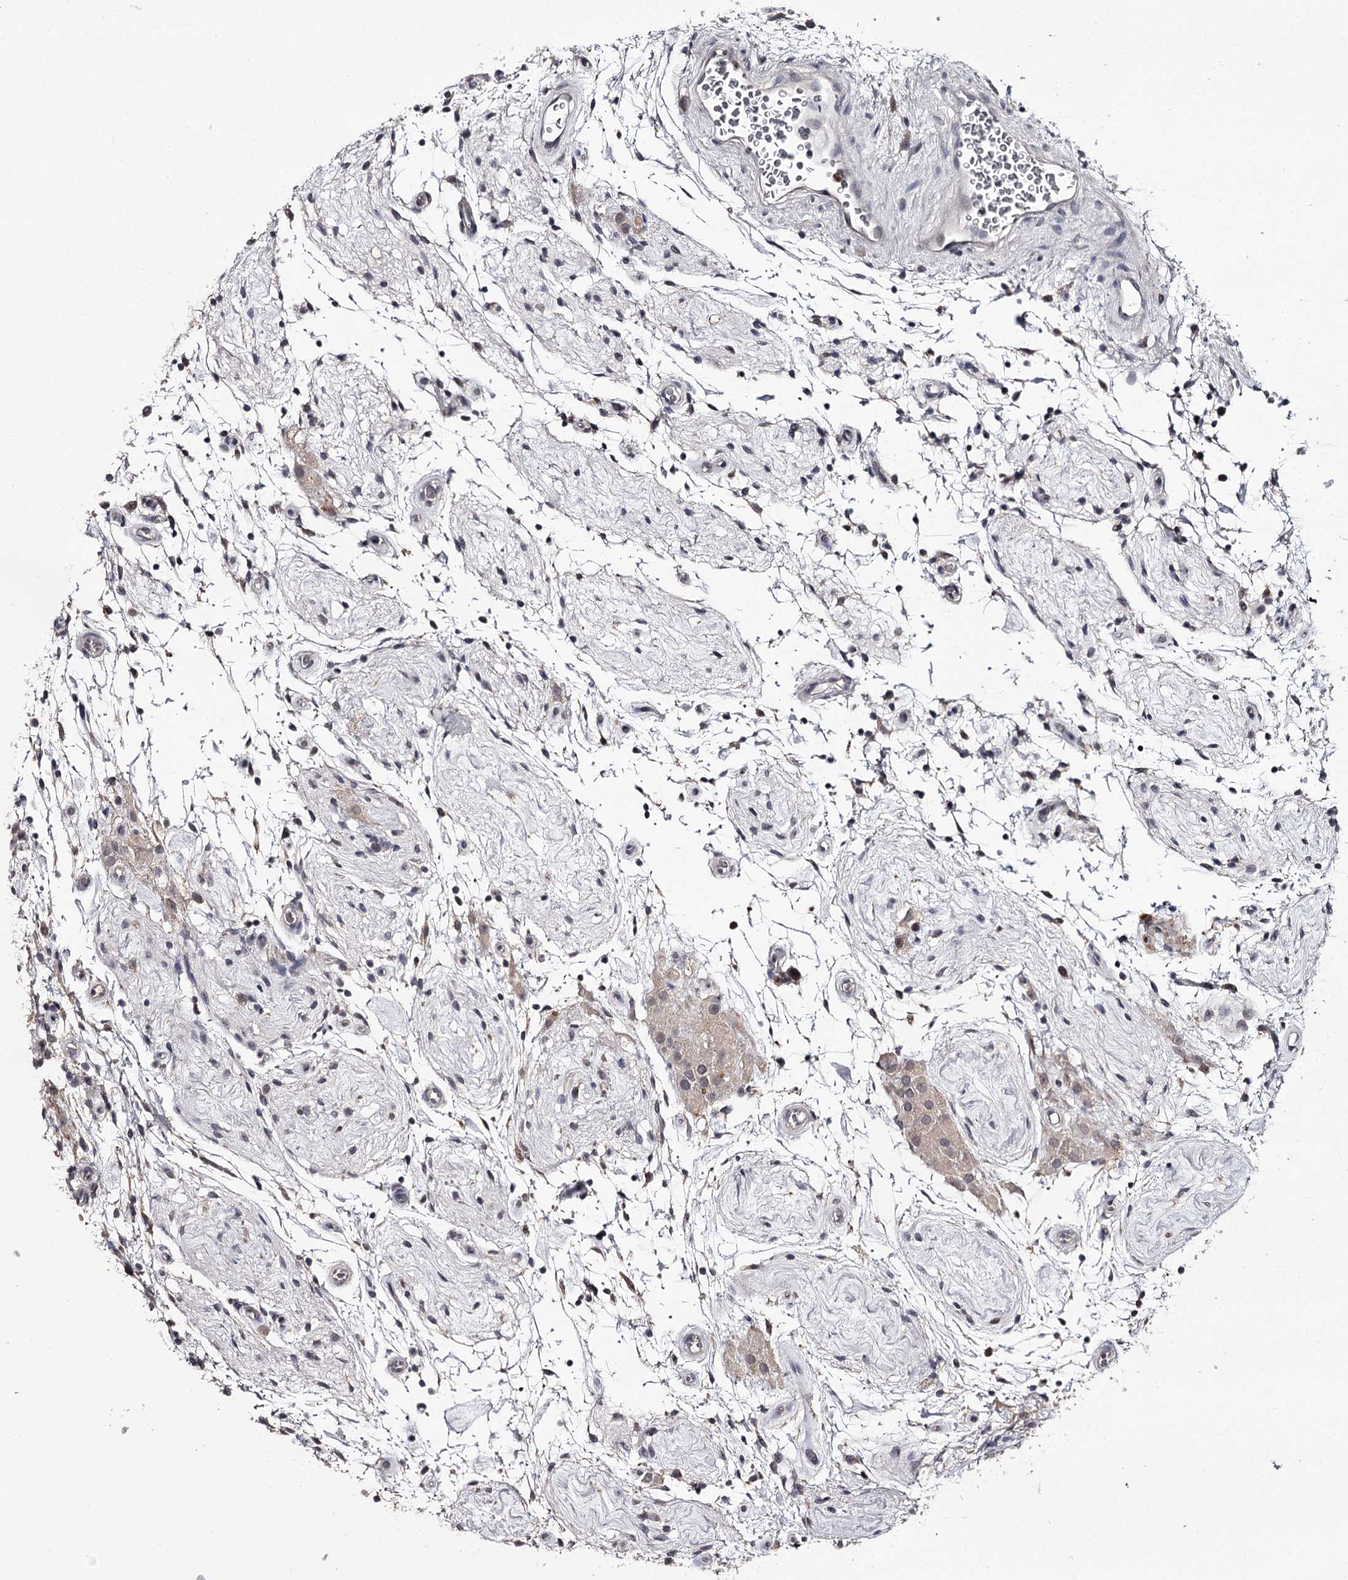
{"staining": {"intensity": "weak", "quantity": "<25%", "location": "cytoplasmic/membranous"}, "tissue": "testis cancer", "cell_type": "Tumor cells", "image_type": "cancer", "snomed": [{"axis": "morphology", "description": "Seminoma, NOS"}, {"axis": "topography", "description": "Testis"}], "caption": "Protein analysis of testis cancer (seminoma) exhibits no significant positivity in tumor cells.", "gene": "SLC32A1", "patient": {"sex": "male", "age": 49}}